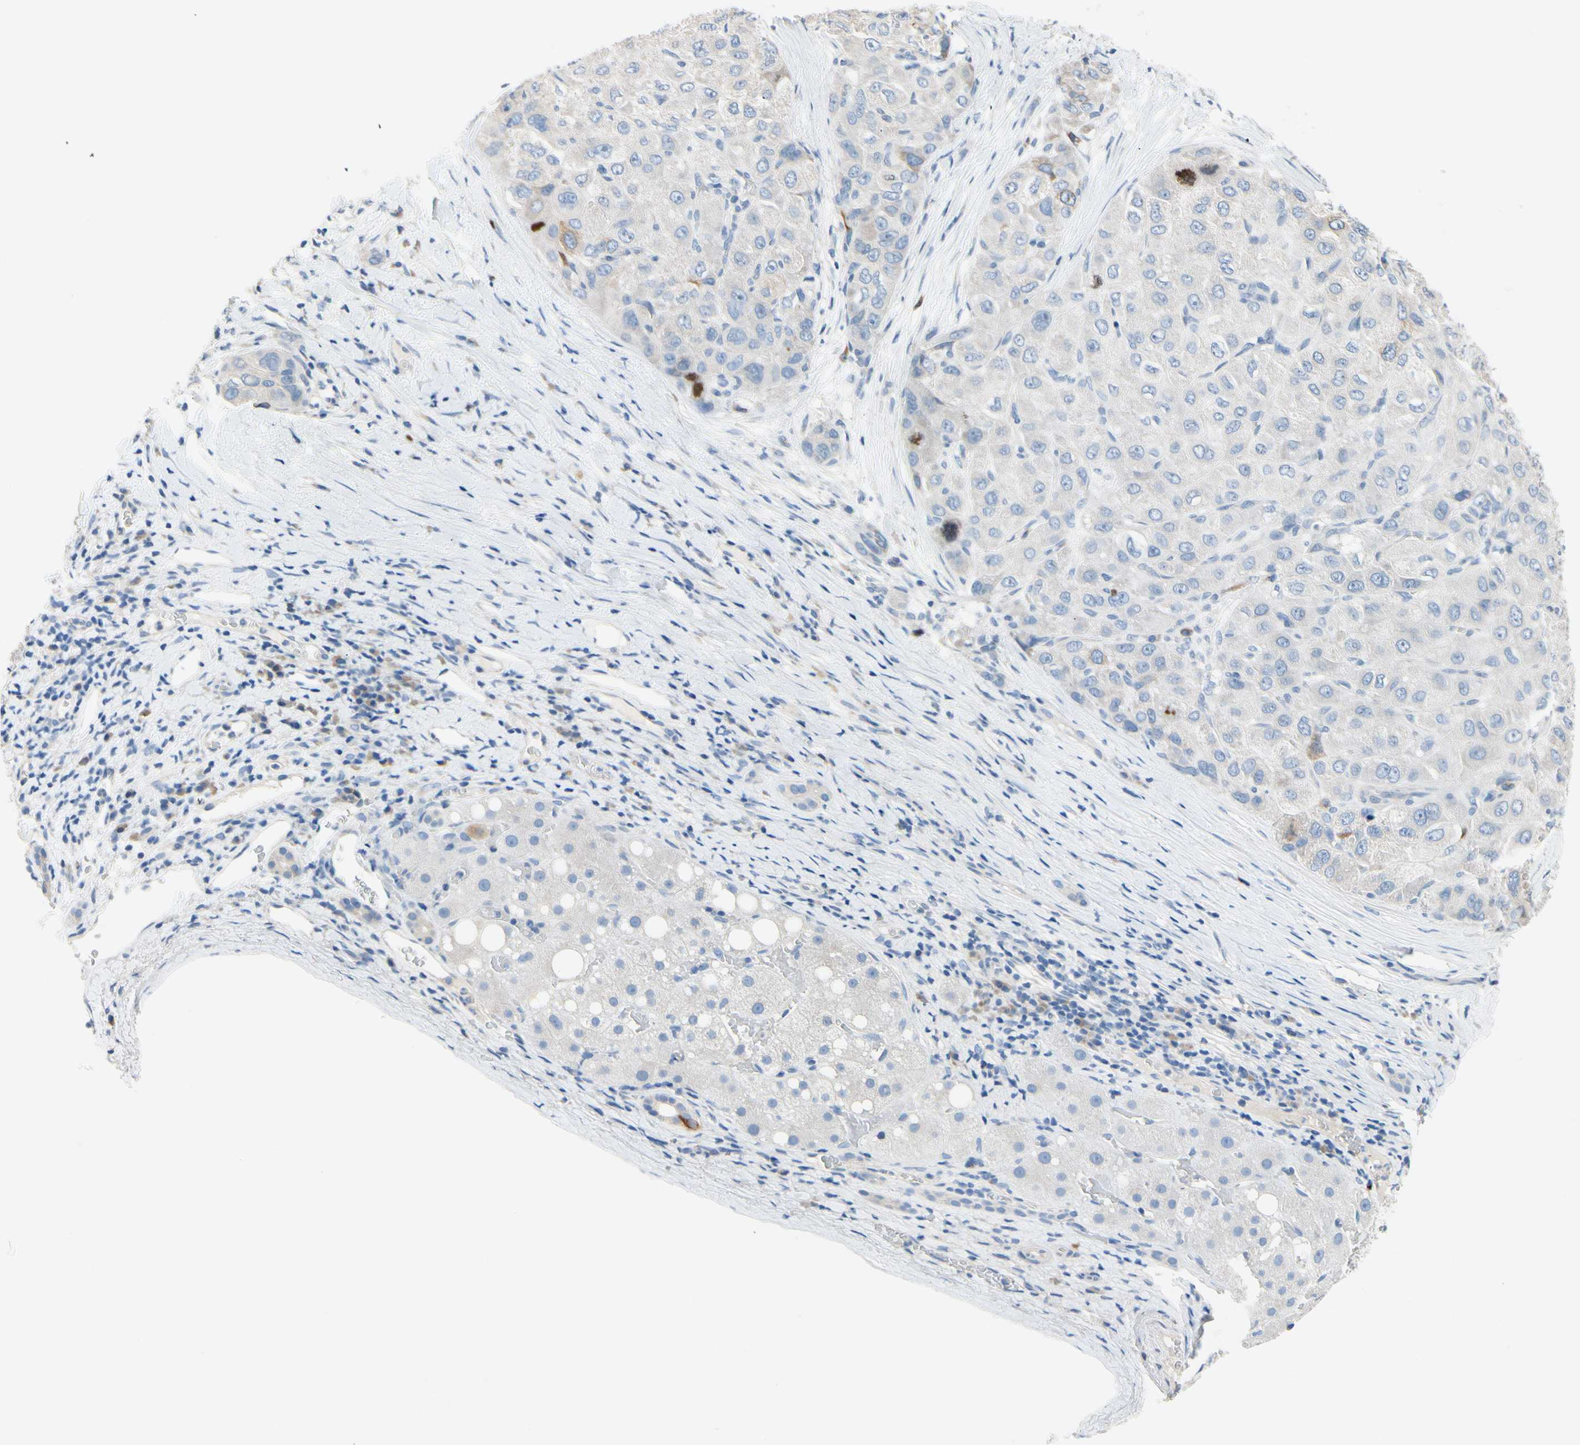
{"staining": {"intensity": "moderate", "quantity": "<25%", "location": "cytoplasmic/membranous"}, "tissue": "liver cancer", "cell_type": "Tumor cells", "image_type": "cancer", "snomed": [{"axis": "morphology", "description": "Carcinoma, Hepatocellular, NOS"}, {"axis": "topography", "description": "Liver"}], "caption": "Liver cancer (hepatocellular carcinoma) was stained to show a protein in brown. There is low levels of moderate cytoplasmic/membranous positivity in approximately <25% of tumor cells.", "gene": "CKAP2", "patient": {"sex": "male", "age": 80}}